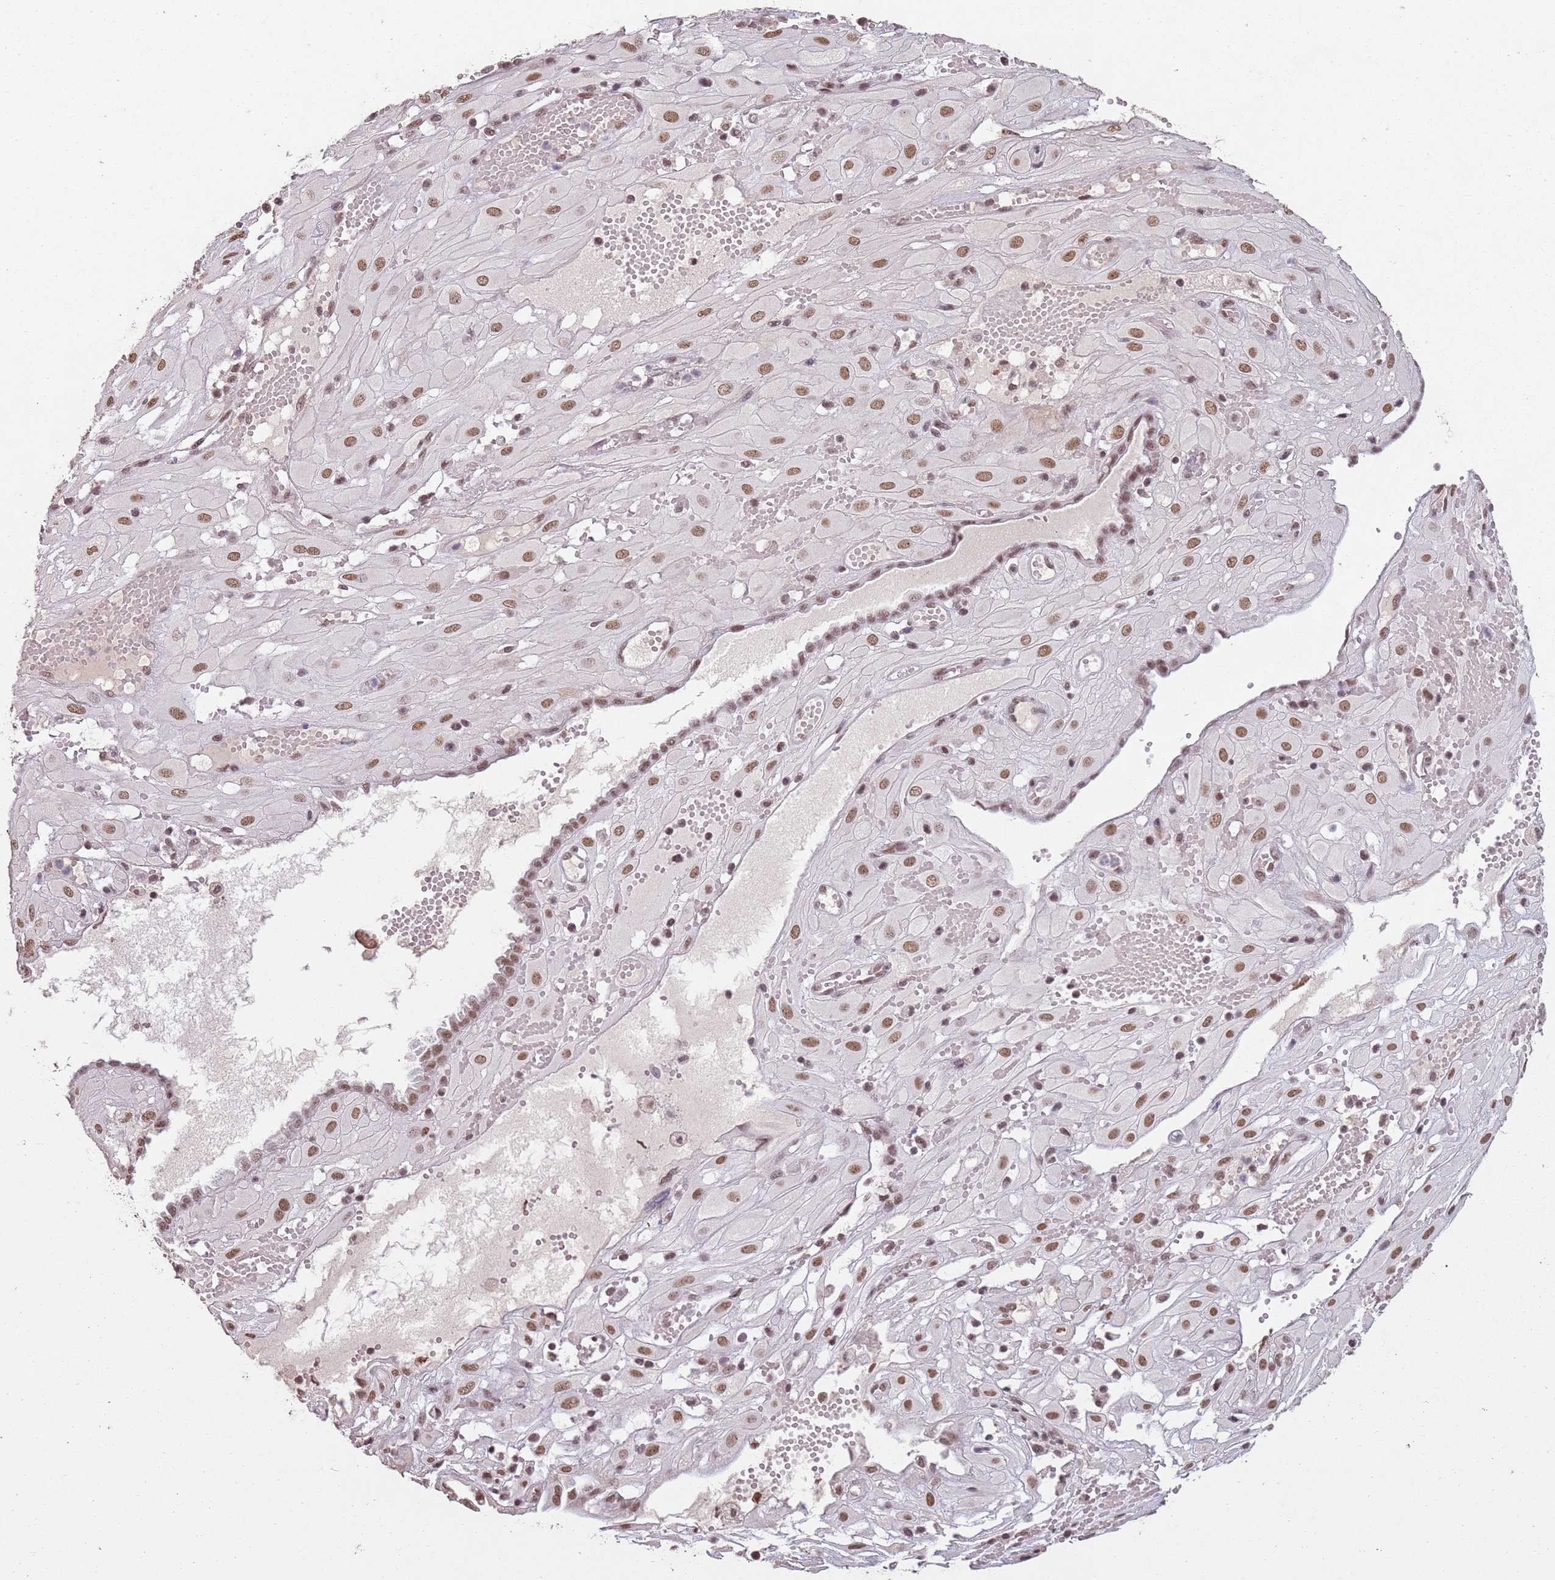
{"staining": {"intensity": "moderate", "quantity": ">75%", "location": "nuclear"}, "tissue": "cervical cancer", "cell_type": "Tumor cells", "image_type": "cancer", "snomed": [{"axis": "morphology", "description": "Squamous cell carcinoma, NOS"}, {"axis": "topography", "description": "Cervix"}], "caption": "The micrograph shows a brown stain indicating the presence of a protein in the nuclear of tumor cells in cervical cancer (squamous cell carcinoma).", "gene": "ARL14EP", "patient": {"sex": "female", "age": 36}}